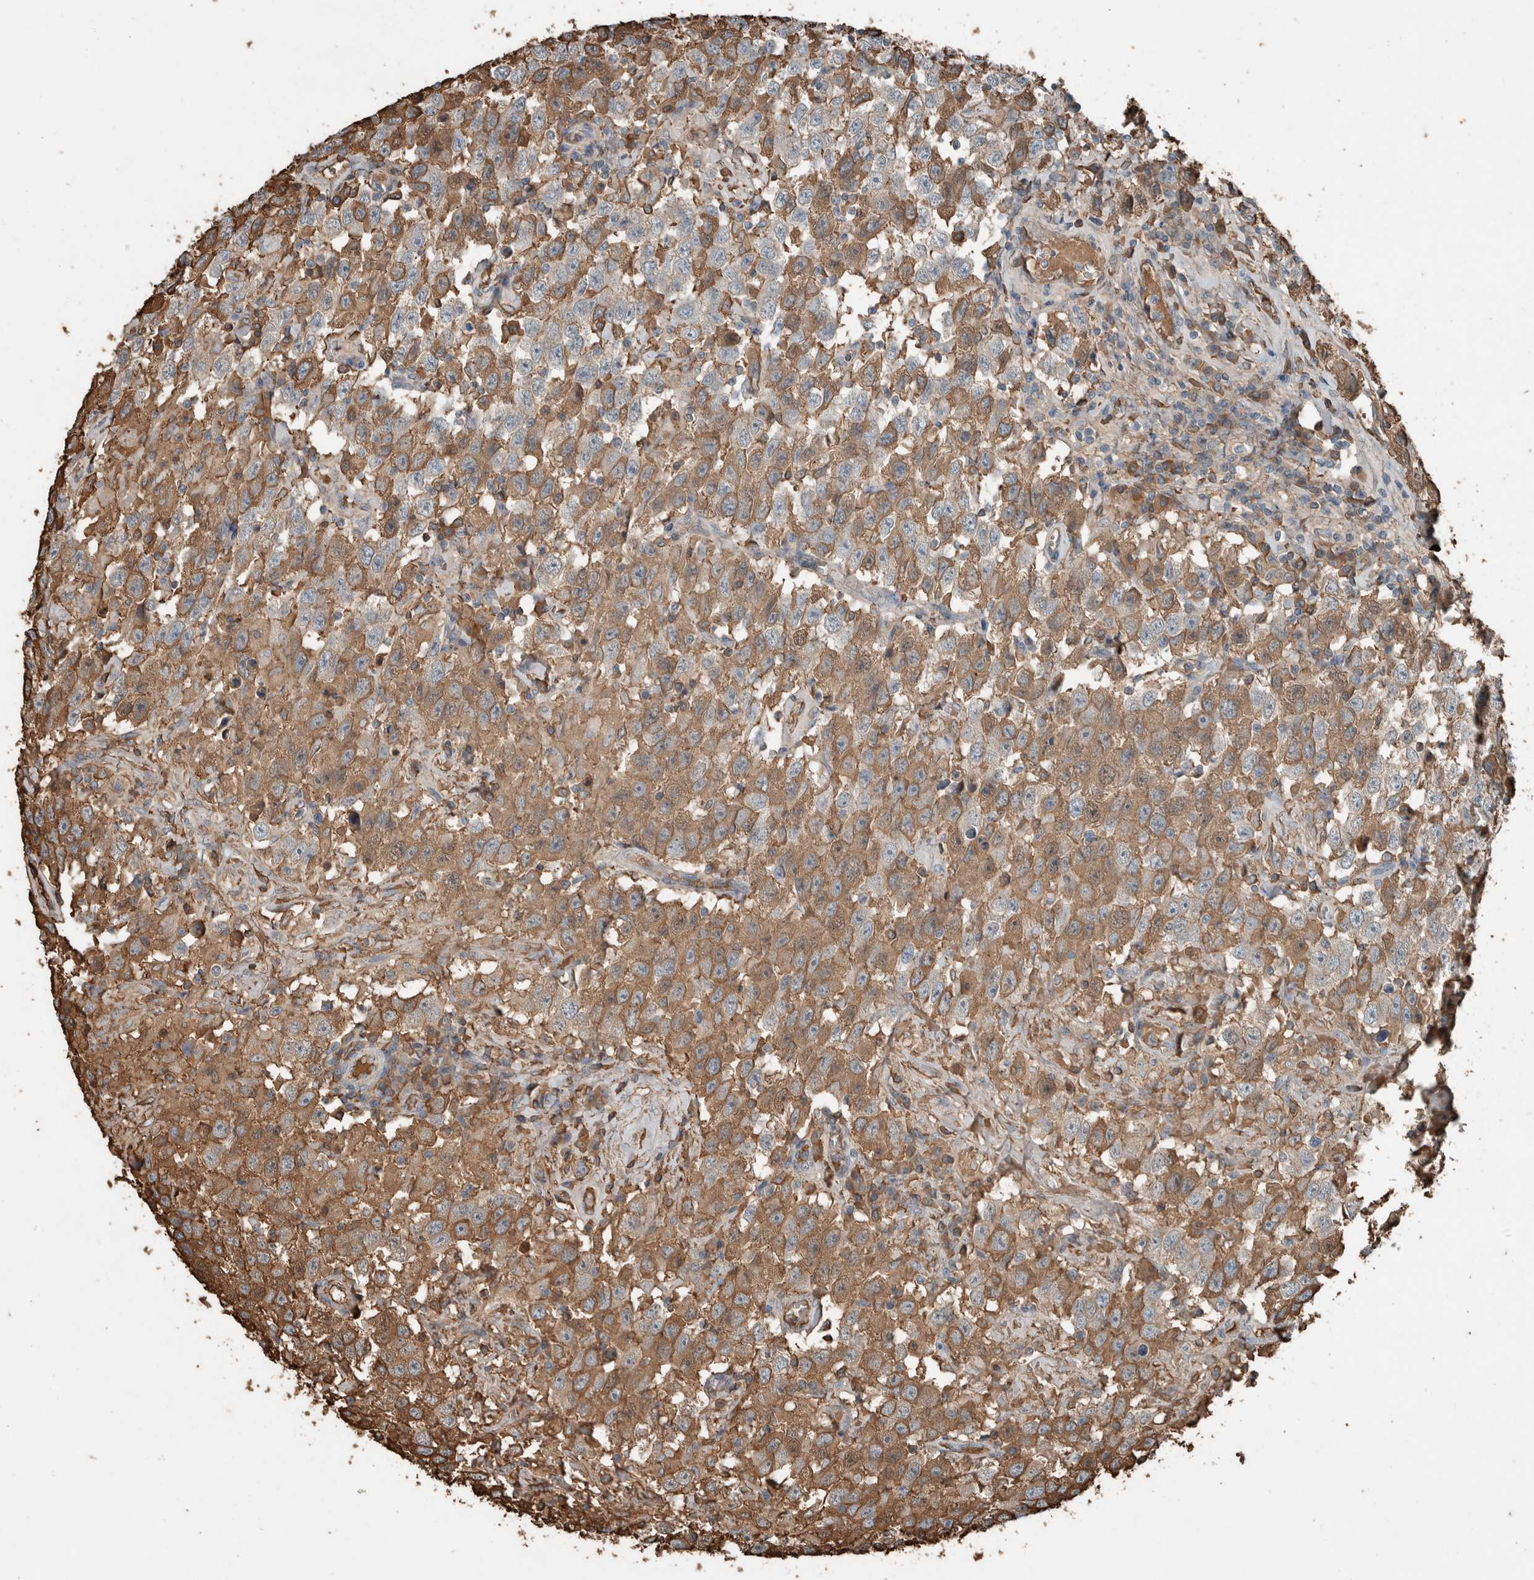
{"staining": {"intensity": "moderate", "quantity": ">75%", "location": "cytoplasmic/membranous"}, "tissue": "testis cancer", "cell_type": "Tumor cells", "image_type": "cancer", "snomed": [{"axis": "morphology", "description": "Seminoma, NOS"}, {"axis": "topography", "description": "Testis"}], "caption": "Seminoma (testis) stained with immunohistochemistry (IHC) demonstrates moderate cytoplasmic/membranous expression in about >75% of tumor cells. The protein is shown in brown color, while the nuclei are stained blue.", "gene": "USP34", "patient": {"sex": "male", "age": 41}}